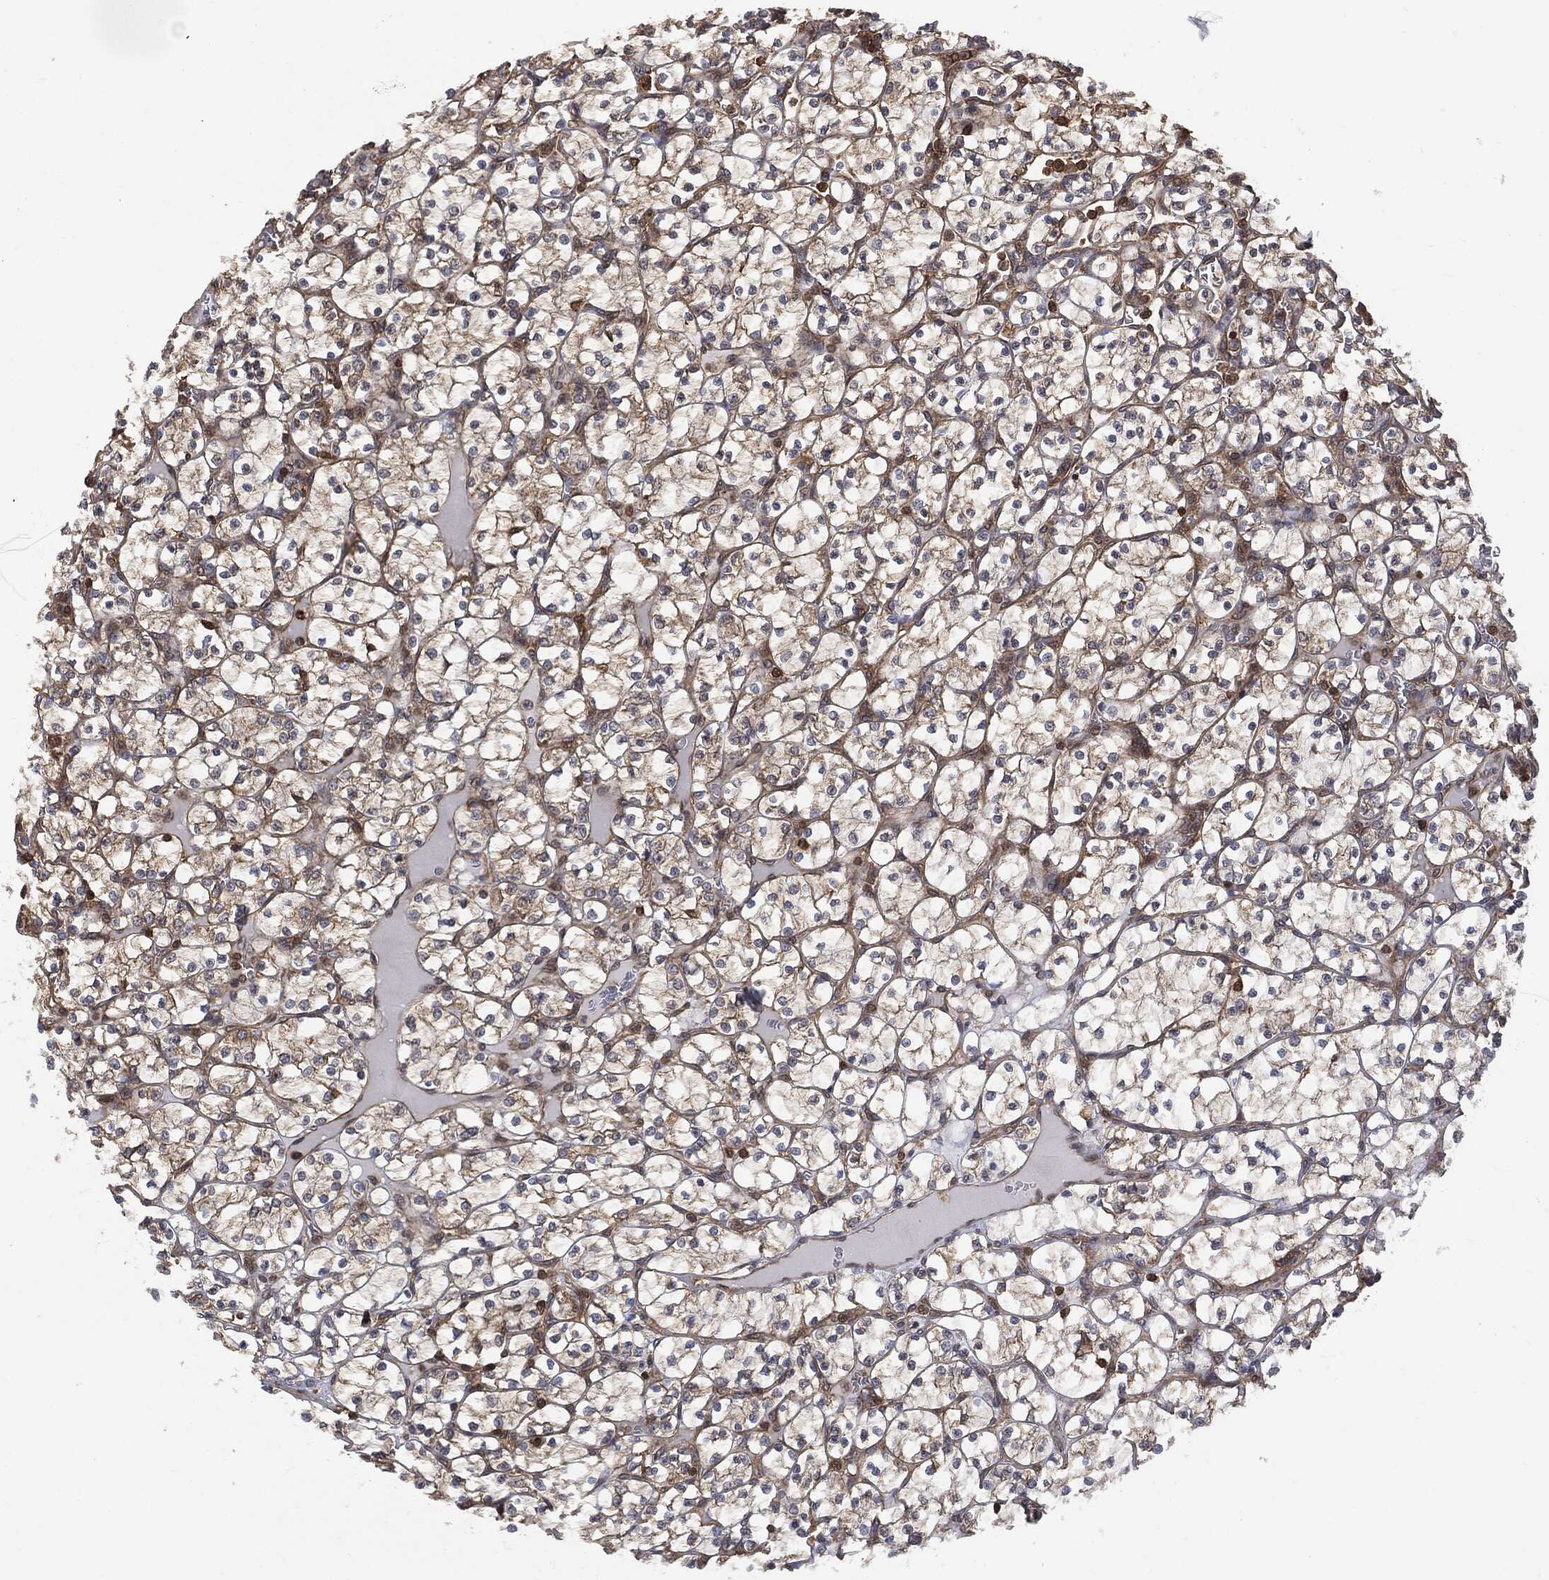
{"staining": {"intensity": "moderate", "quantity": "25%-75%", "location": "cytoplasmic/membranous"}, "tissue": "renal cancer", "cell_type": "Tumor cells", "image_type": "cancer", "snomed": [{"axis": "morphology", "description": "Adenocarcinoma, NOS"}, {"axis": "topography", "description": "Kidney"}], "caption": "This photomicrograph demonstrates IHC staining of renal adenocarcinoma, with medium moderate cytoplasmic/membranous staining in approximately 25%-75% of tumor cells.", "gene": "PSMB10", "patient": {"sex": "female", "age": 89}}